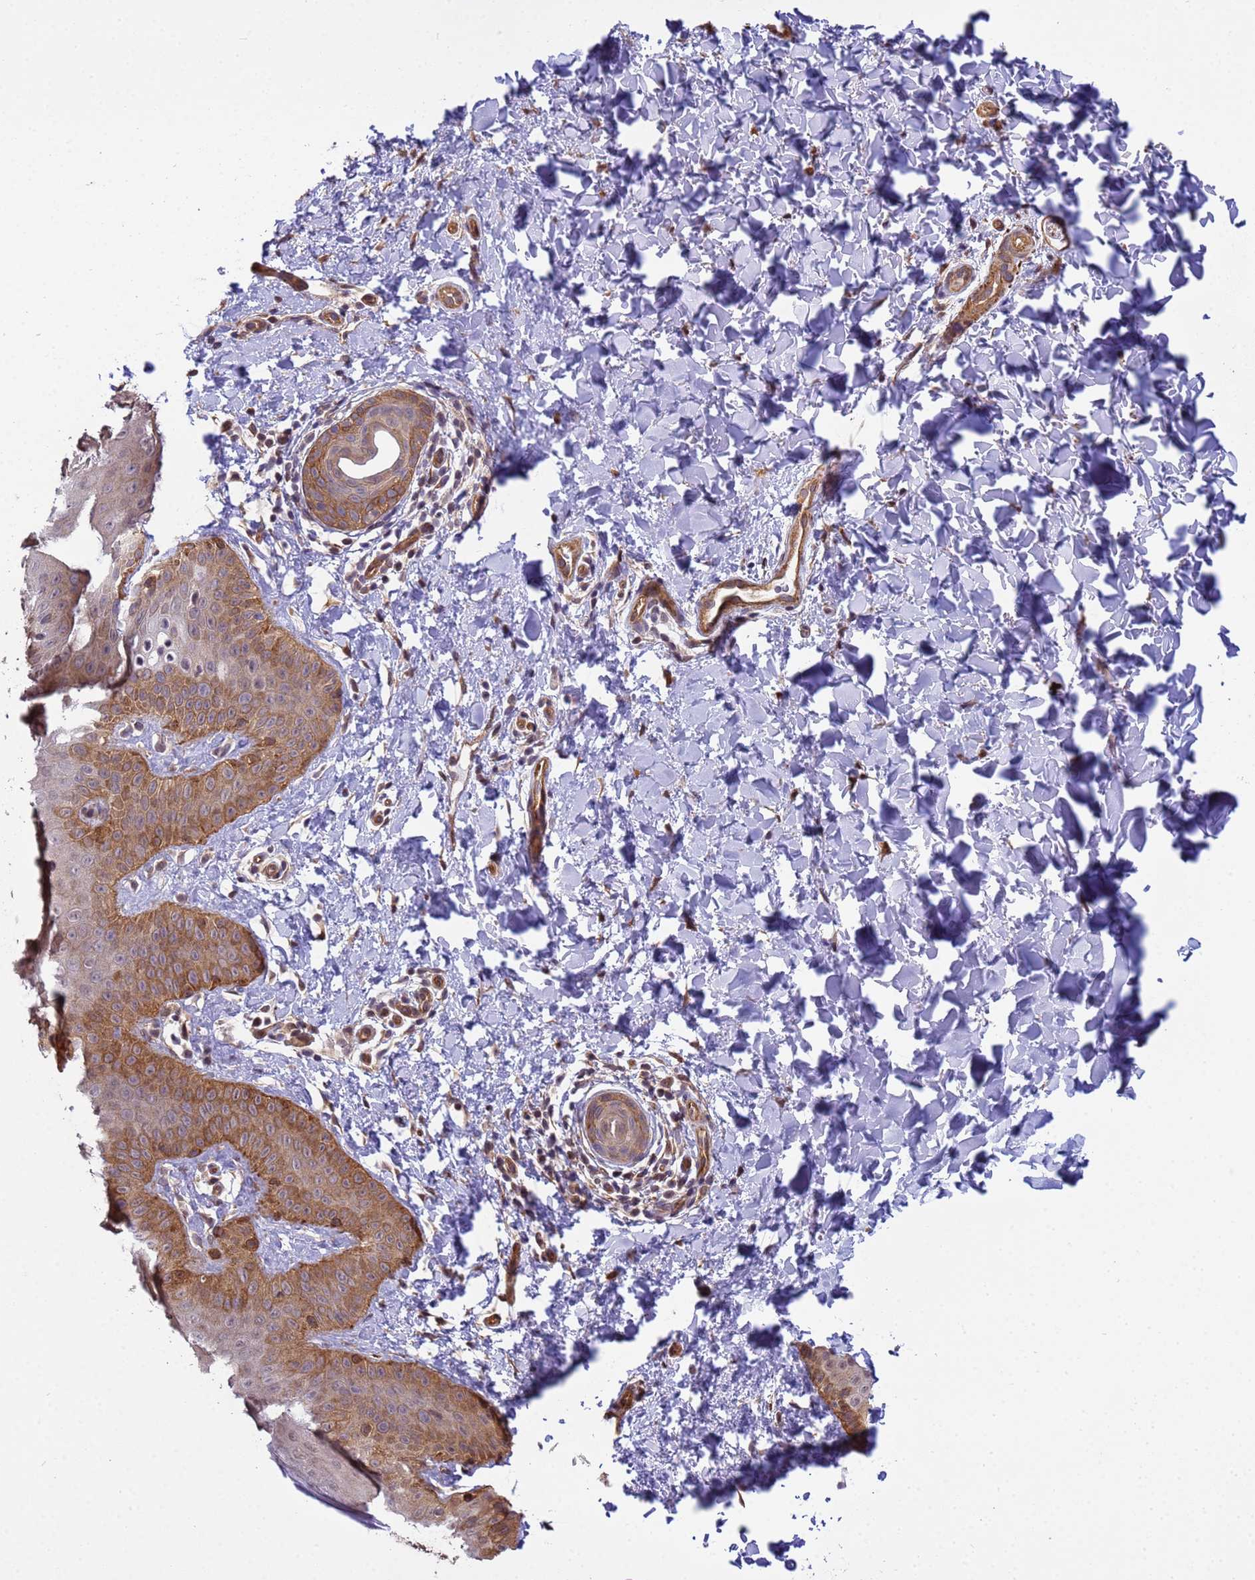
{"staining": {"intensity": "moderate", "quantity": "25%-75%", "location": "cytoplasmic/membranous"}, "tissue": "skin", "cell_type": "Epidermal cells", "image_type": "normal", "snomed": [{"axis": "morphology", "description": "Normal tissue, NOS"}, {"axis": "morphology", "description": "Neoplasm, malignant, NOS"}, {"axis": "topography", "description": "Anal"}], "caption": "Immunohistochemistry (IHC) photomicrograph of normal skin stained for a protein (brown), which reveals medium levels of moderate cytoplasmic/membranous staining in approximately 25%-75% of epidermal cells.", "gene": "ITGB4", "patient": {"sex": "male", "age": 47}}